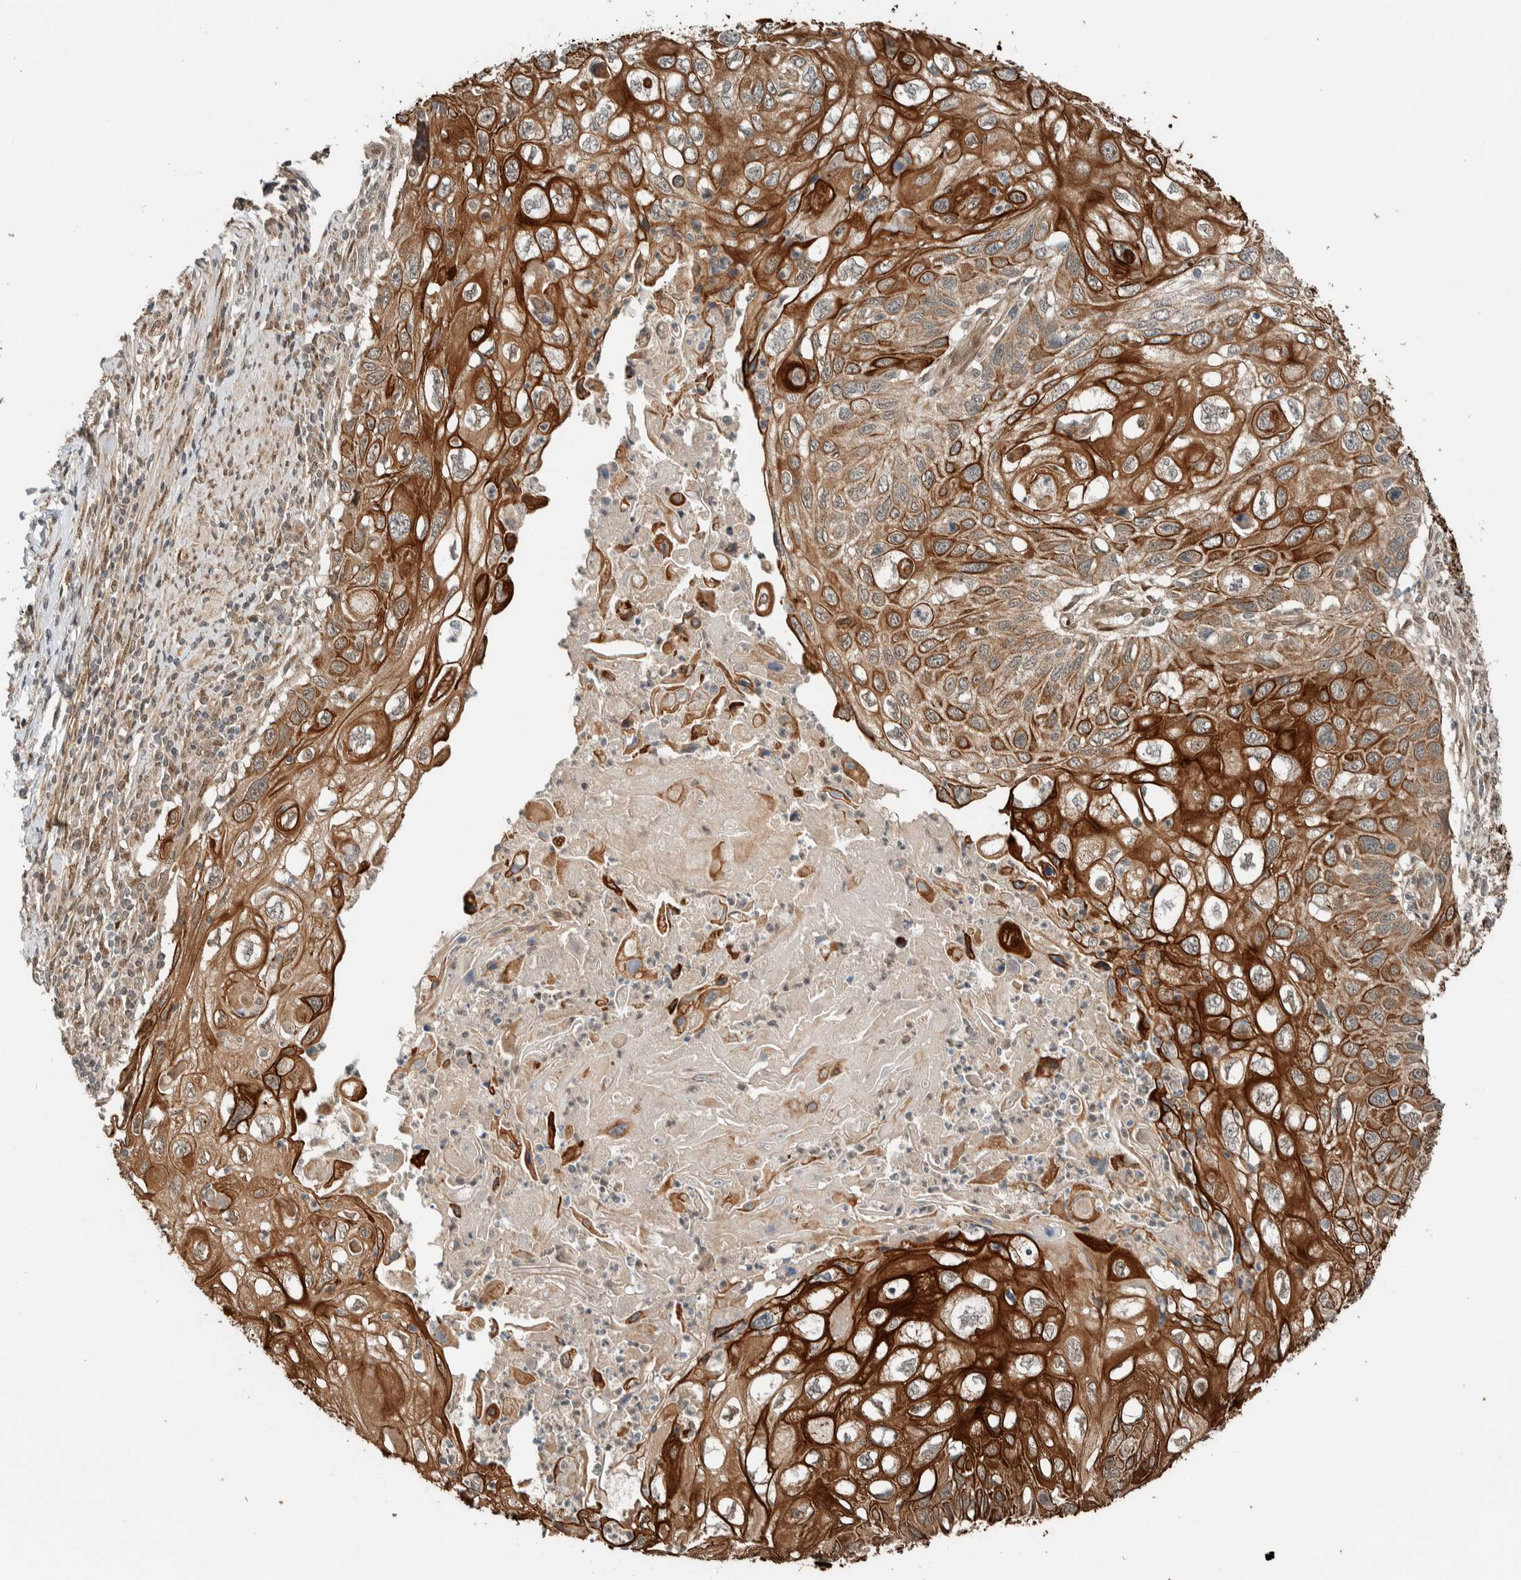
{"staining": {"intensity": "strong", "quantity": ">75%", "location": "cytoplasmic/membranous"}, "tissue": "cervical cancer", "cell_type": "Tumor cells", "image_type": "cancer", "snomed": [{"axis": "morphology", "description": "Squamous cell carcinoma, NOS"}, {"axis": "topography", "description": "Cervix"}], "caption": "Immunohistochemistry (IHC) (DAB) staining of human squamous cell carcinoma (cervical) exhibits strong cytoplasmic/membranous protein positivity in approximately >75% of tumor cells. Nuclei are stained in blue.", "gene": "STXBP4", "patient": {"sex": "female", "age": 70}}